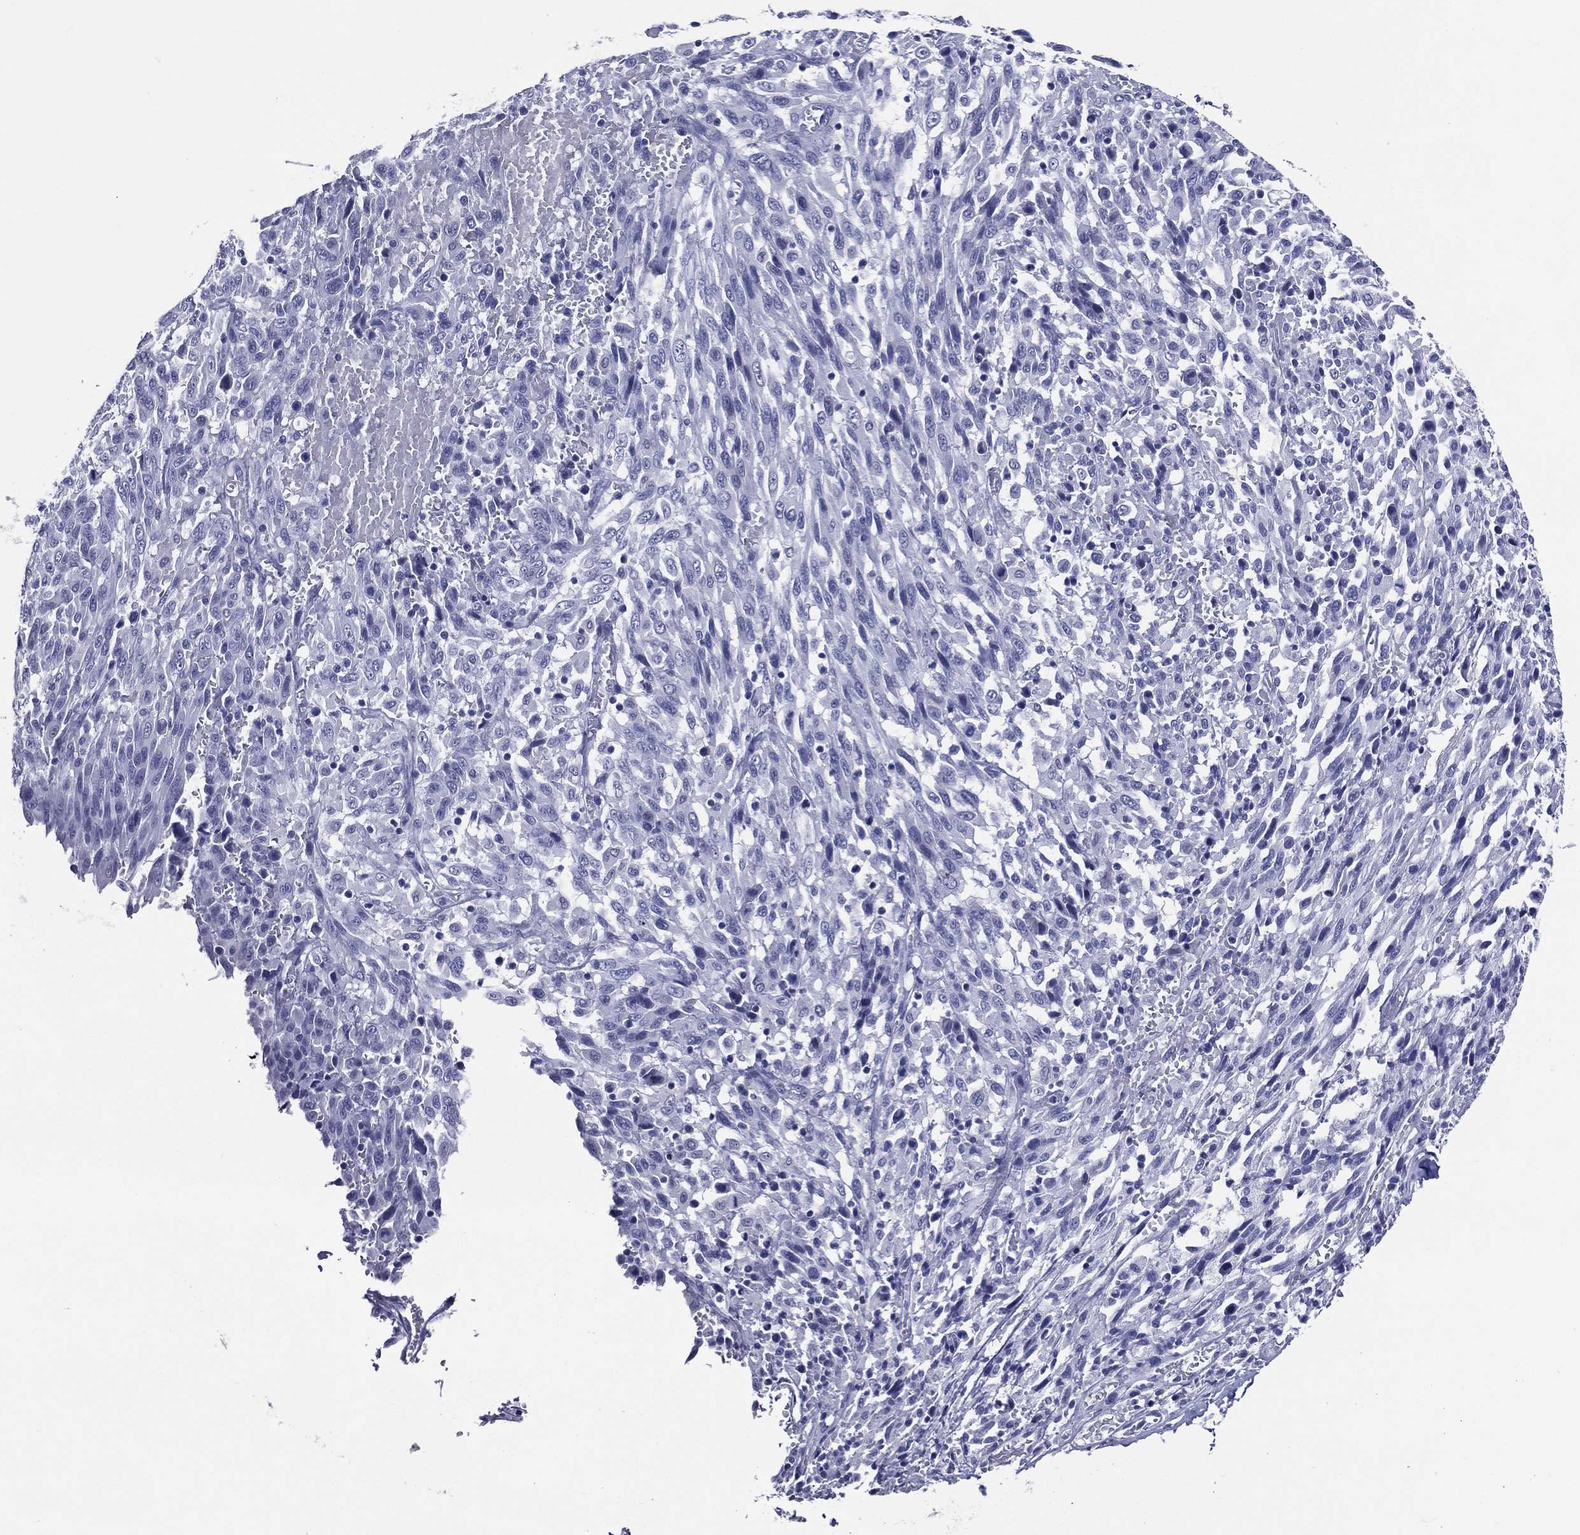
{"staining": {"intensity": "negative", "quantity": "none", "location": "none"}, "tissue": "melanoma", "cell_type": "Tumor cells", "image_type": "cancer", "snomed": [{"axis": "morphology", "description": "Malignant melanoma, NOS"}, {"axis": "topography", "description": "Skin"}], "caption": "Melanoma stained for a protein using immunohistochemistry (IHC) reveals no expression tumor cells.", "gene": "ACE2", "patient": {"sex": "female", "age": 91}}